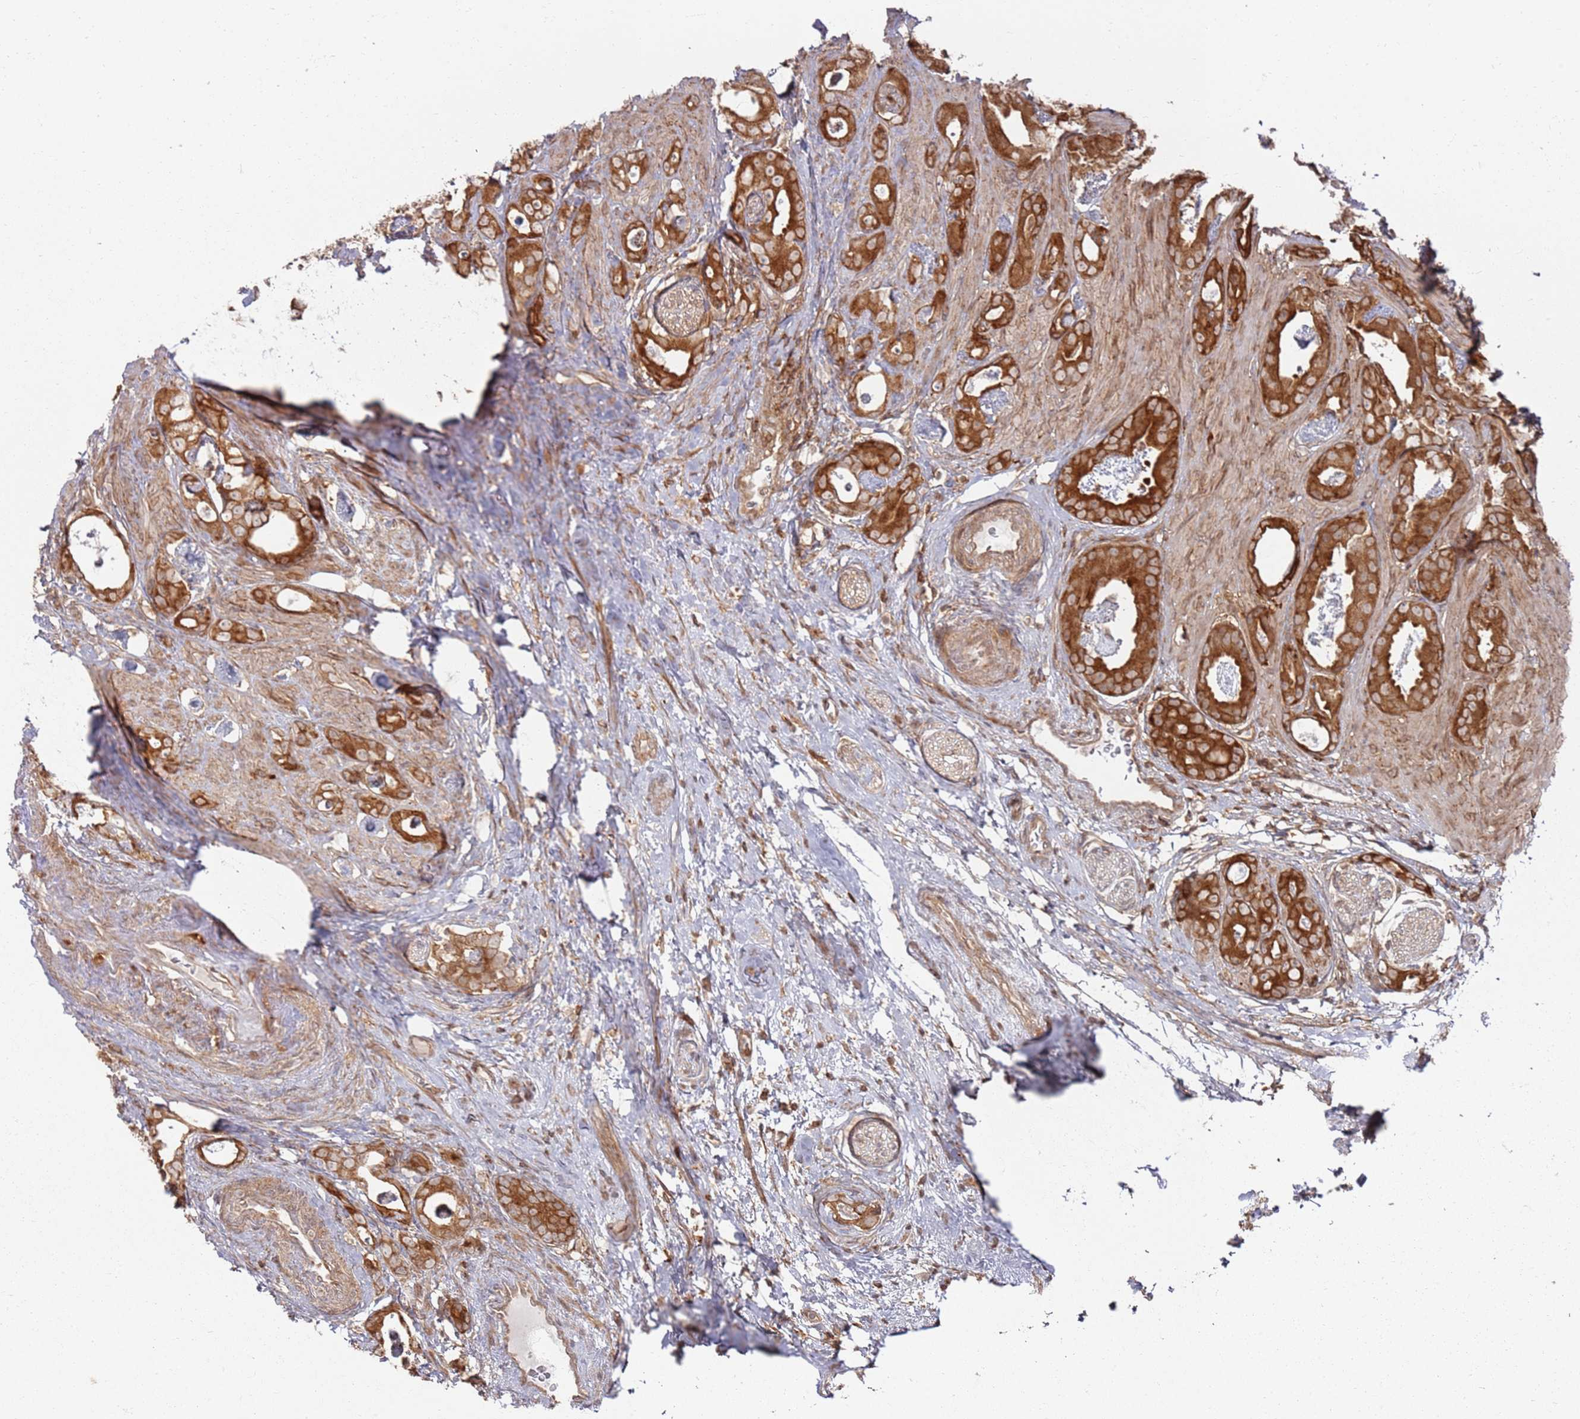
{"staining": {"intensity": "strong", "quantity": ">75%", "location": "cytoplasmic/membranous"}, "tissue": "prostate cancer", "cell_type": "Tumor cells", "image_type": "cancer", "snomed": [{"axis": "morphology", "description": "Adenocarcinoma, Low grade"}, {"axis": "topography", "description": "Prostate"}], "caption": "The photomicrograph demonstrates immunohistochemical staining of prostate cancer. There is strong cytoplasmic/membranous positivity is appreciated in approximately >75% of tumor cells.", "gene": "PIH1D1", "patient": {"sex": "male", "age": 63}}